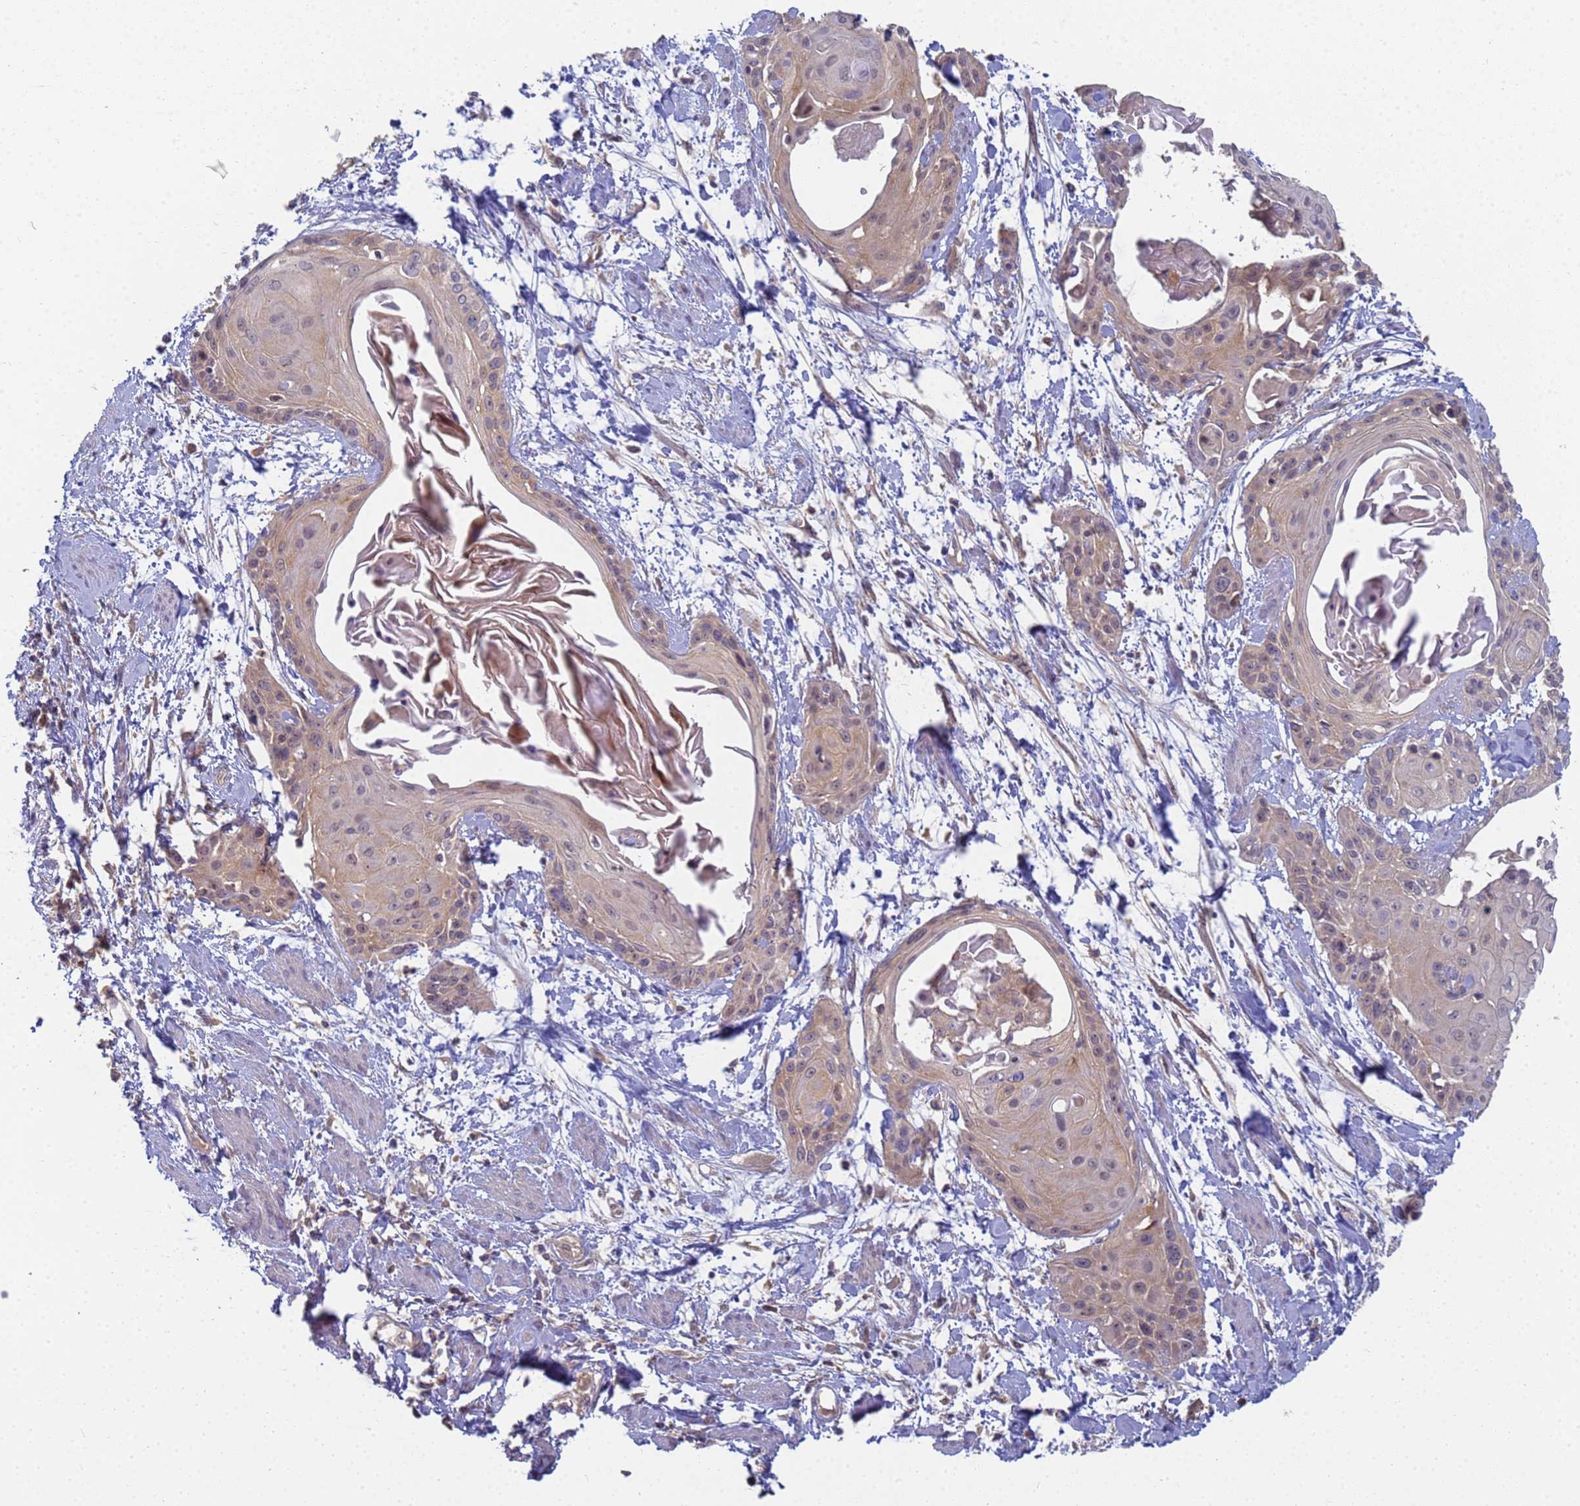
{"staining": {"intensity": "weak", "quantity": "<25%", "location": "cytoplasmic/membranous,nuclear"}, "tissue": "cervical cancer", "cell_type": "Tumor cells", "image_type": "cancer", "snomed": [{"axis": "morphology", "description": "Squamous cell carcinoma, NOS"}, {"axis": "topography", "description": "Cervix"}], "caption": "Cervical cancer was stained to show a protein in brown. There is no significant positivity in tumor cells.", "gene": "SHARPIN", "patient": {"sex": "female", "age": 57}}